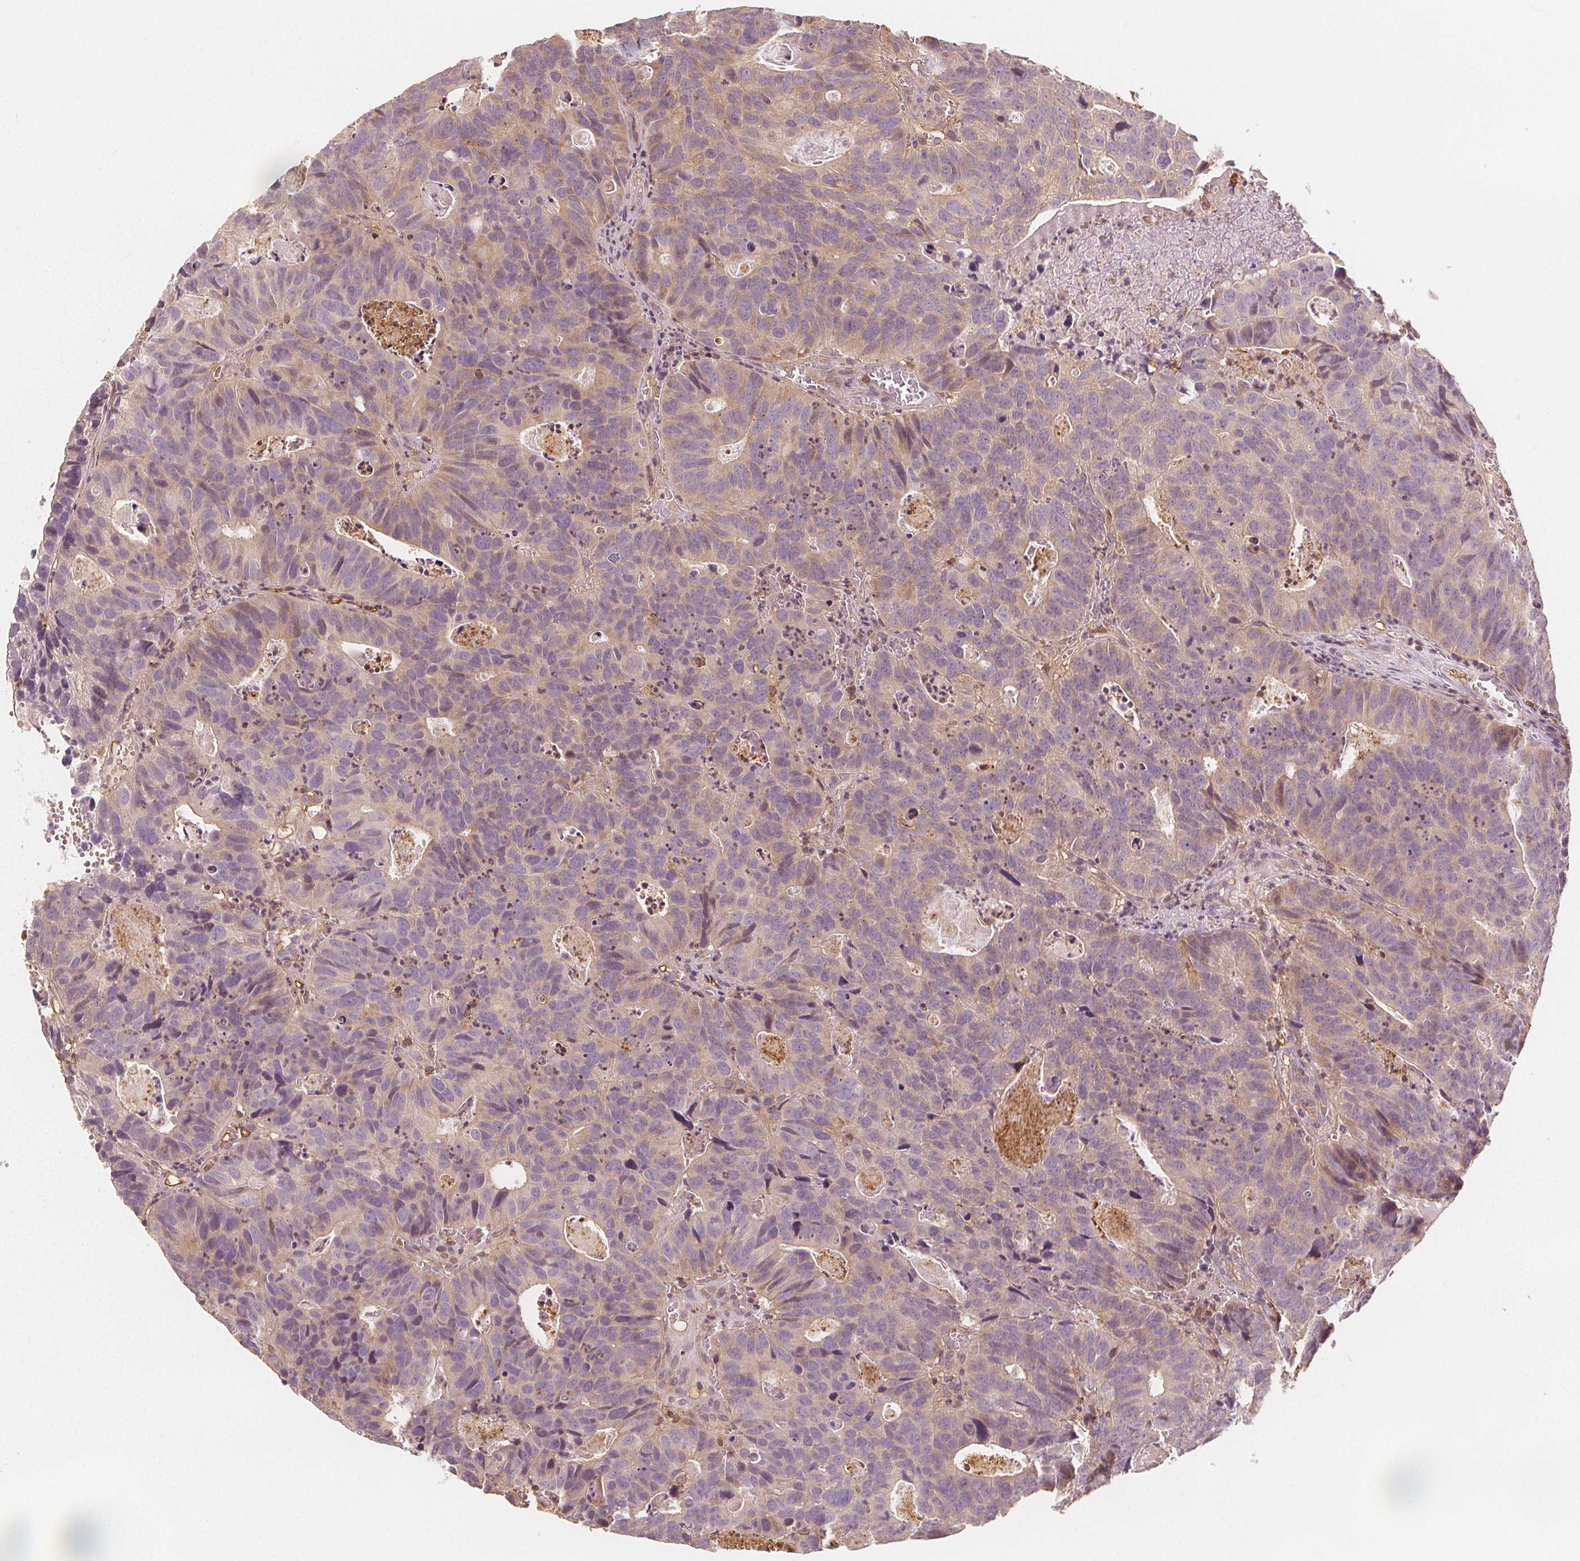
{"staining": {"intensity": "negative", "quantity": "none", "location": "none"}, "tissue": "head and neck cancer", "cell_type": "Tumor cells", "image_type": "cancer", "snomed": [{"axis": "morphology", "description": "Adenocarcinoma, NOS"}, {"axis": "topography", "description": "Head-Neck"}], "caption": "This histopathology image is of adenocarcinoma (head and neck) stained with immunohistochemistry (IHC) to label a protein in brown with the nuclei are counter-stained blue. There is no expression in tumor cells. (Immunohistochemistry (ihc), brightfield microscopy, high magnification).", "gene": "ARHGAP26", "patient": {"sex": "male", "age": 62}}